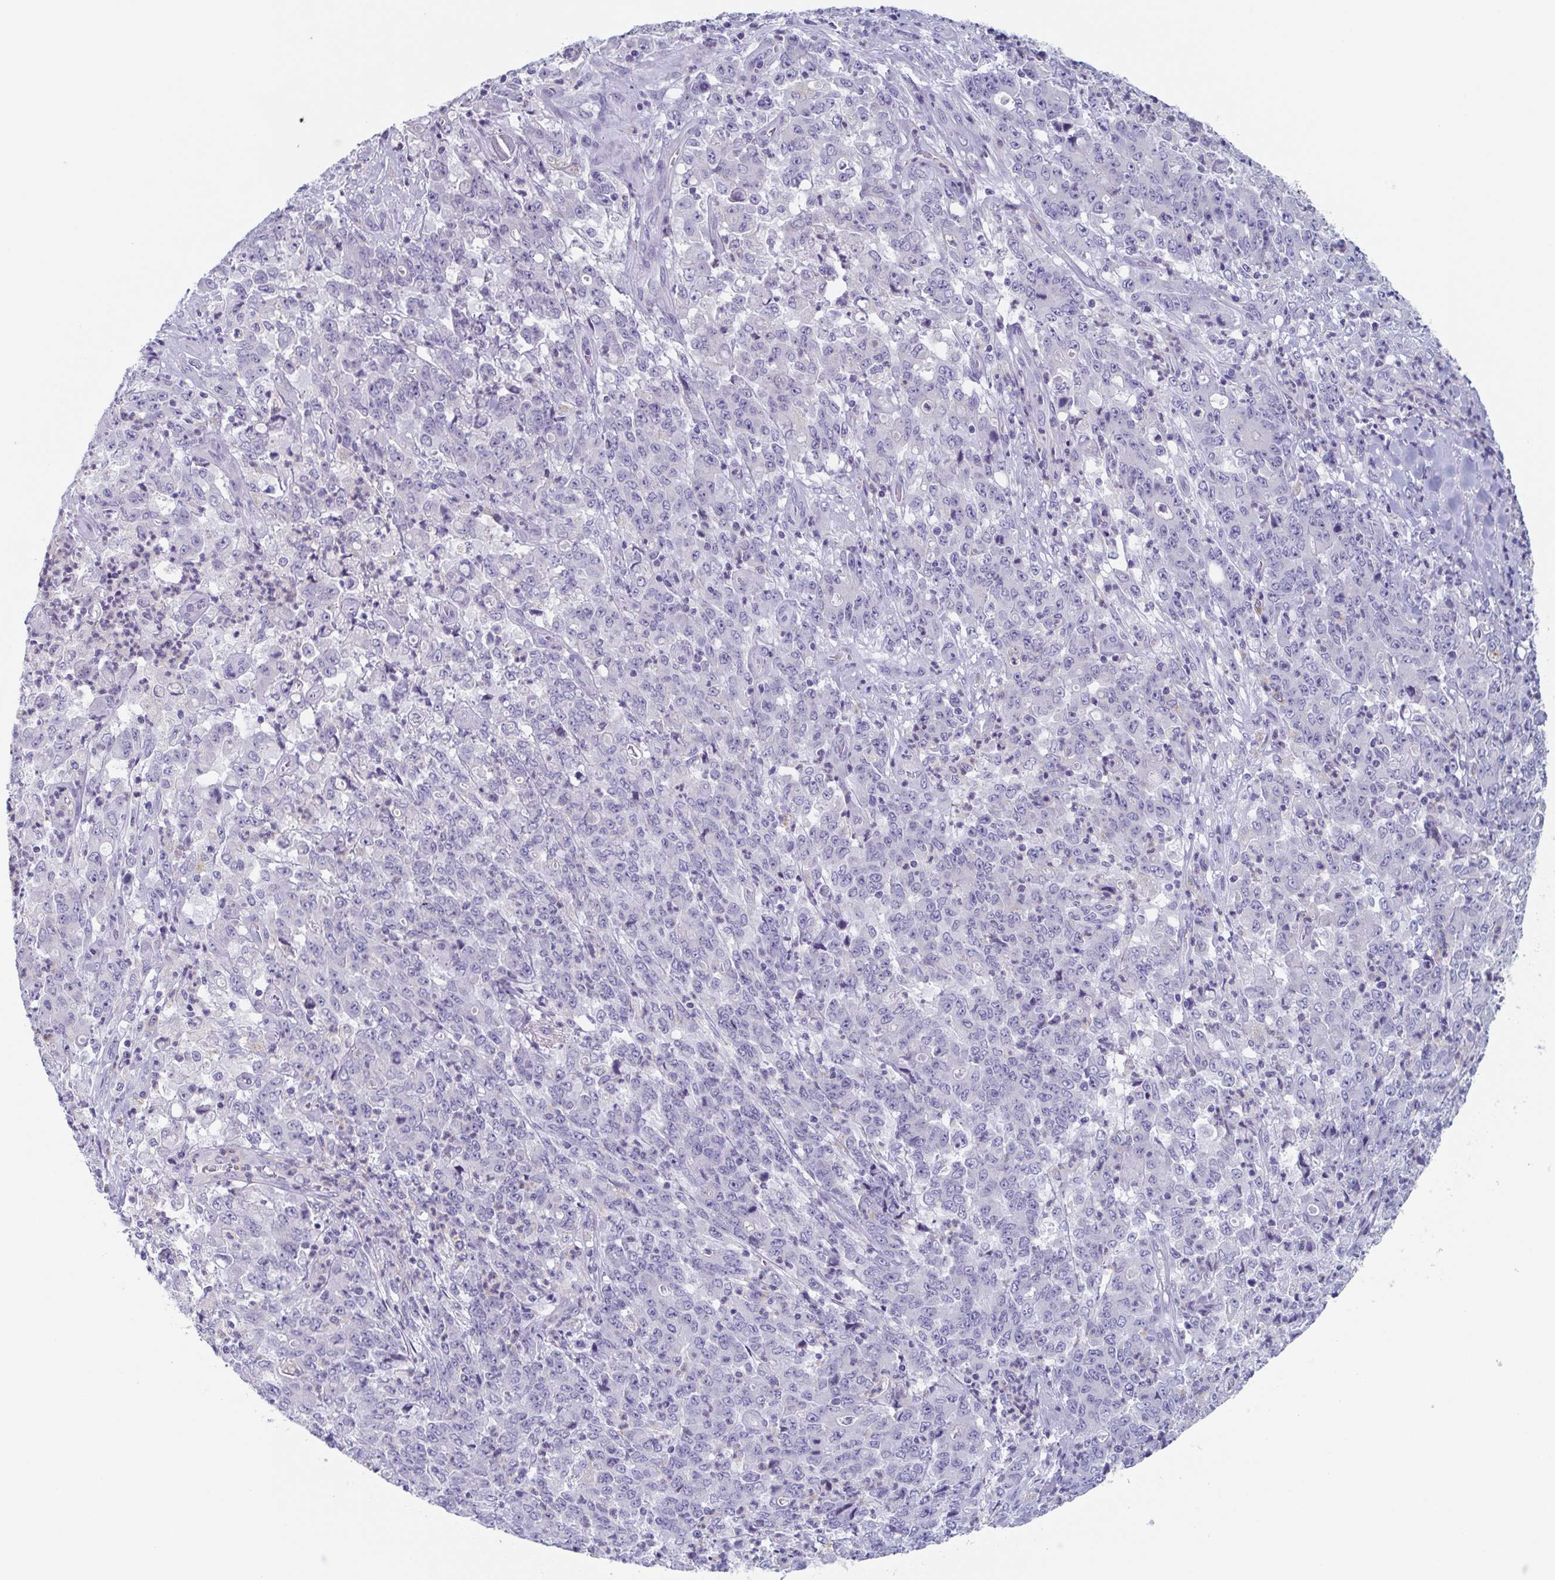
{"staining": {"intensity": "negative", "quantity": "none", "location": "none"}, "tissue": "stomach cancer", "cell_type": "Tumor cells", "image_type": "cancer", "snomed": [{"axis": "morphology", "description": "Adenocarcinoma, NOS"}, {"axis": "topography", "description": "Stomach, lower"}], "caption": "Stomach cancer stained for a protein using IHC exhibits no expression tumor cells.", "gene": "LYRM2", "patient": {"sex": "female", "age": 71}}